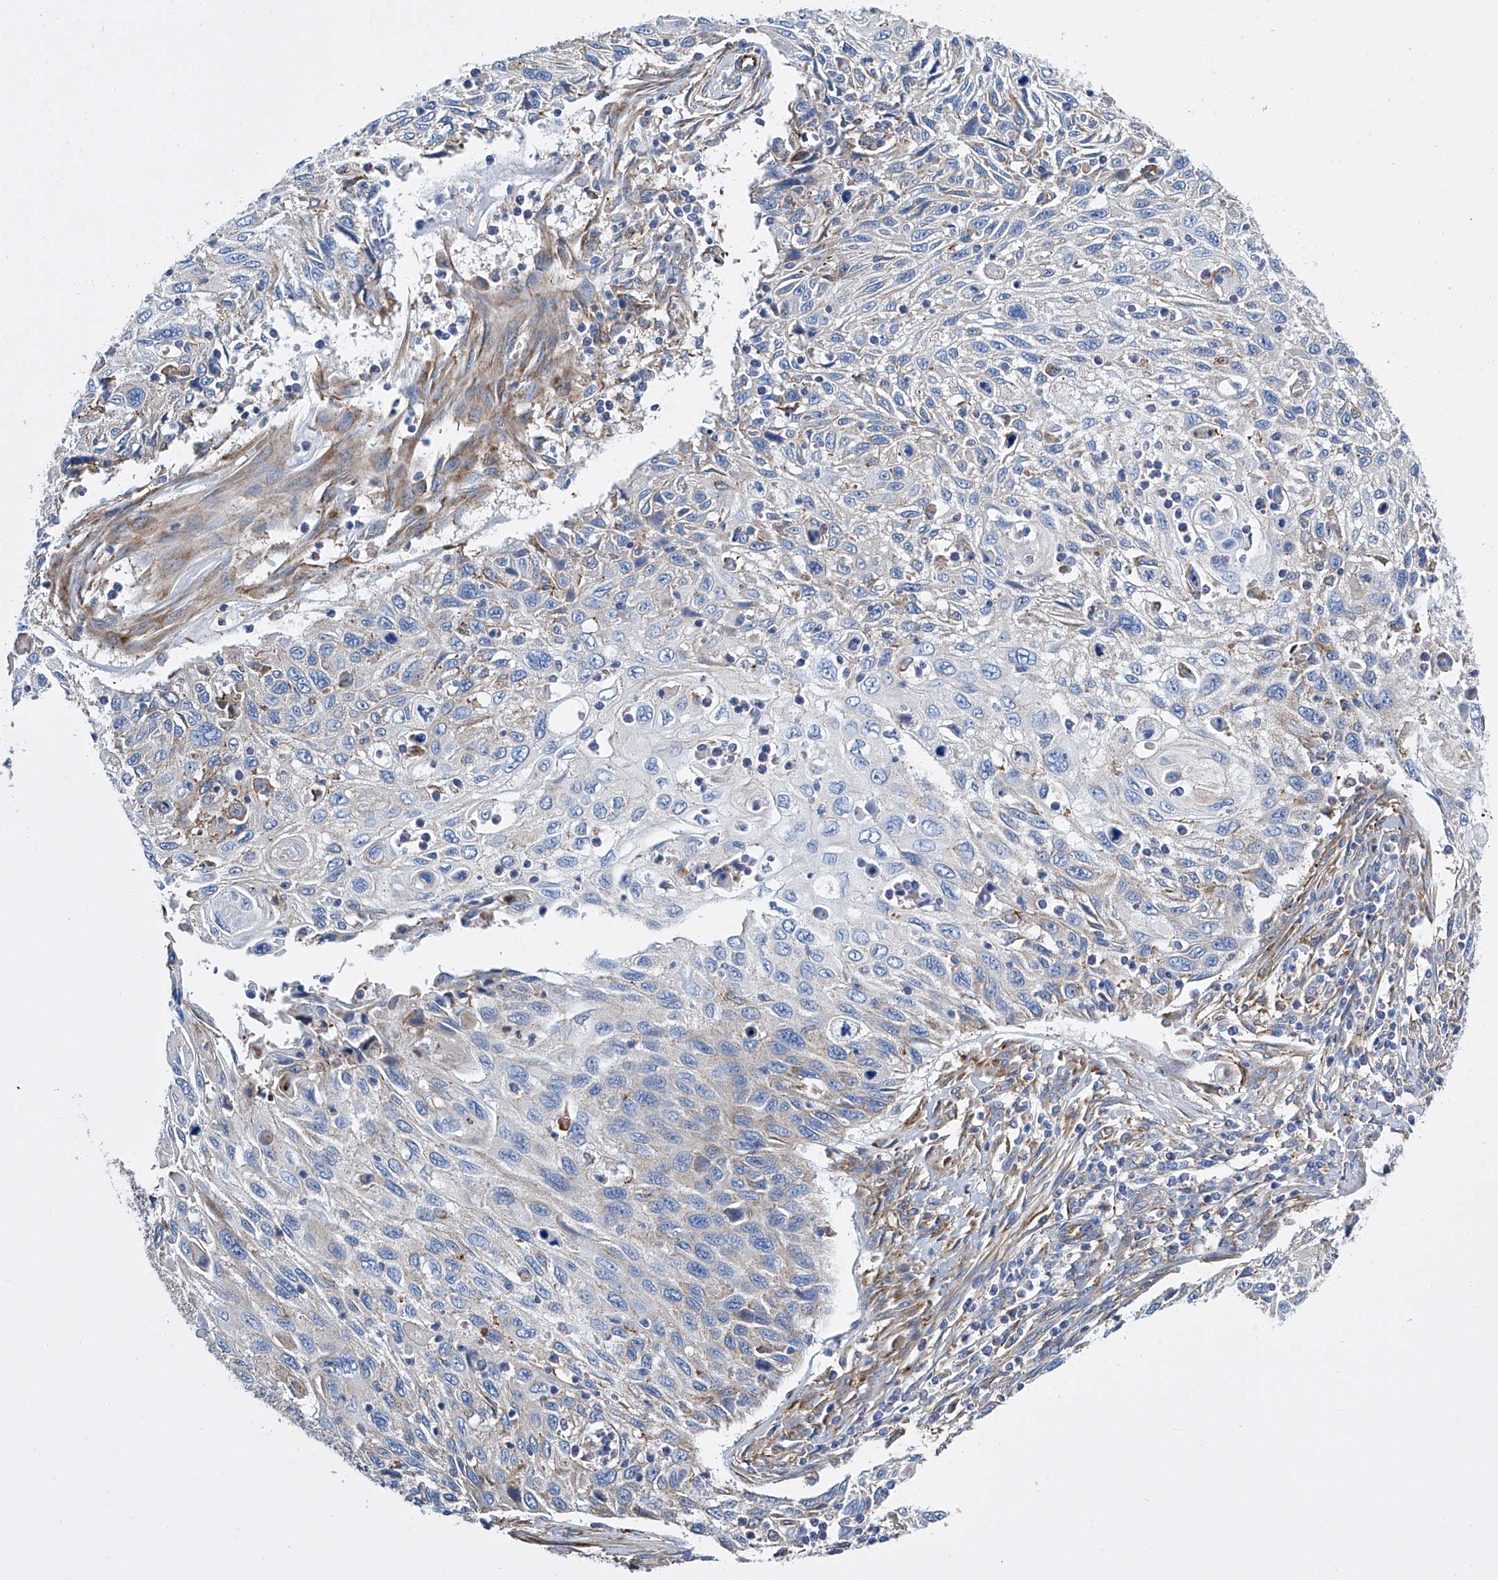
{"staining": {"intensity": "negative", "quantity": "none", "location": "none"}, "tissue": "cervical cancer", "cell_type": "Tumor cells", "image_type": "cancer", "snomed": [{"axis": "morphology", "description": "Squamous cell carcinoma, NOS"}, {"axis": "topography", "description": "Cervix"}], "caption": "This photomicrograph is of cervical squamous cell carcinoma stained with IHC to label a protein in brown with the nuclei are counter-stained blue. There is no expression in tumor cells.", "gene": "GPT", "patient": {"sex": "female", "age": 70}}